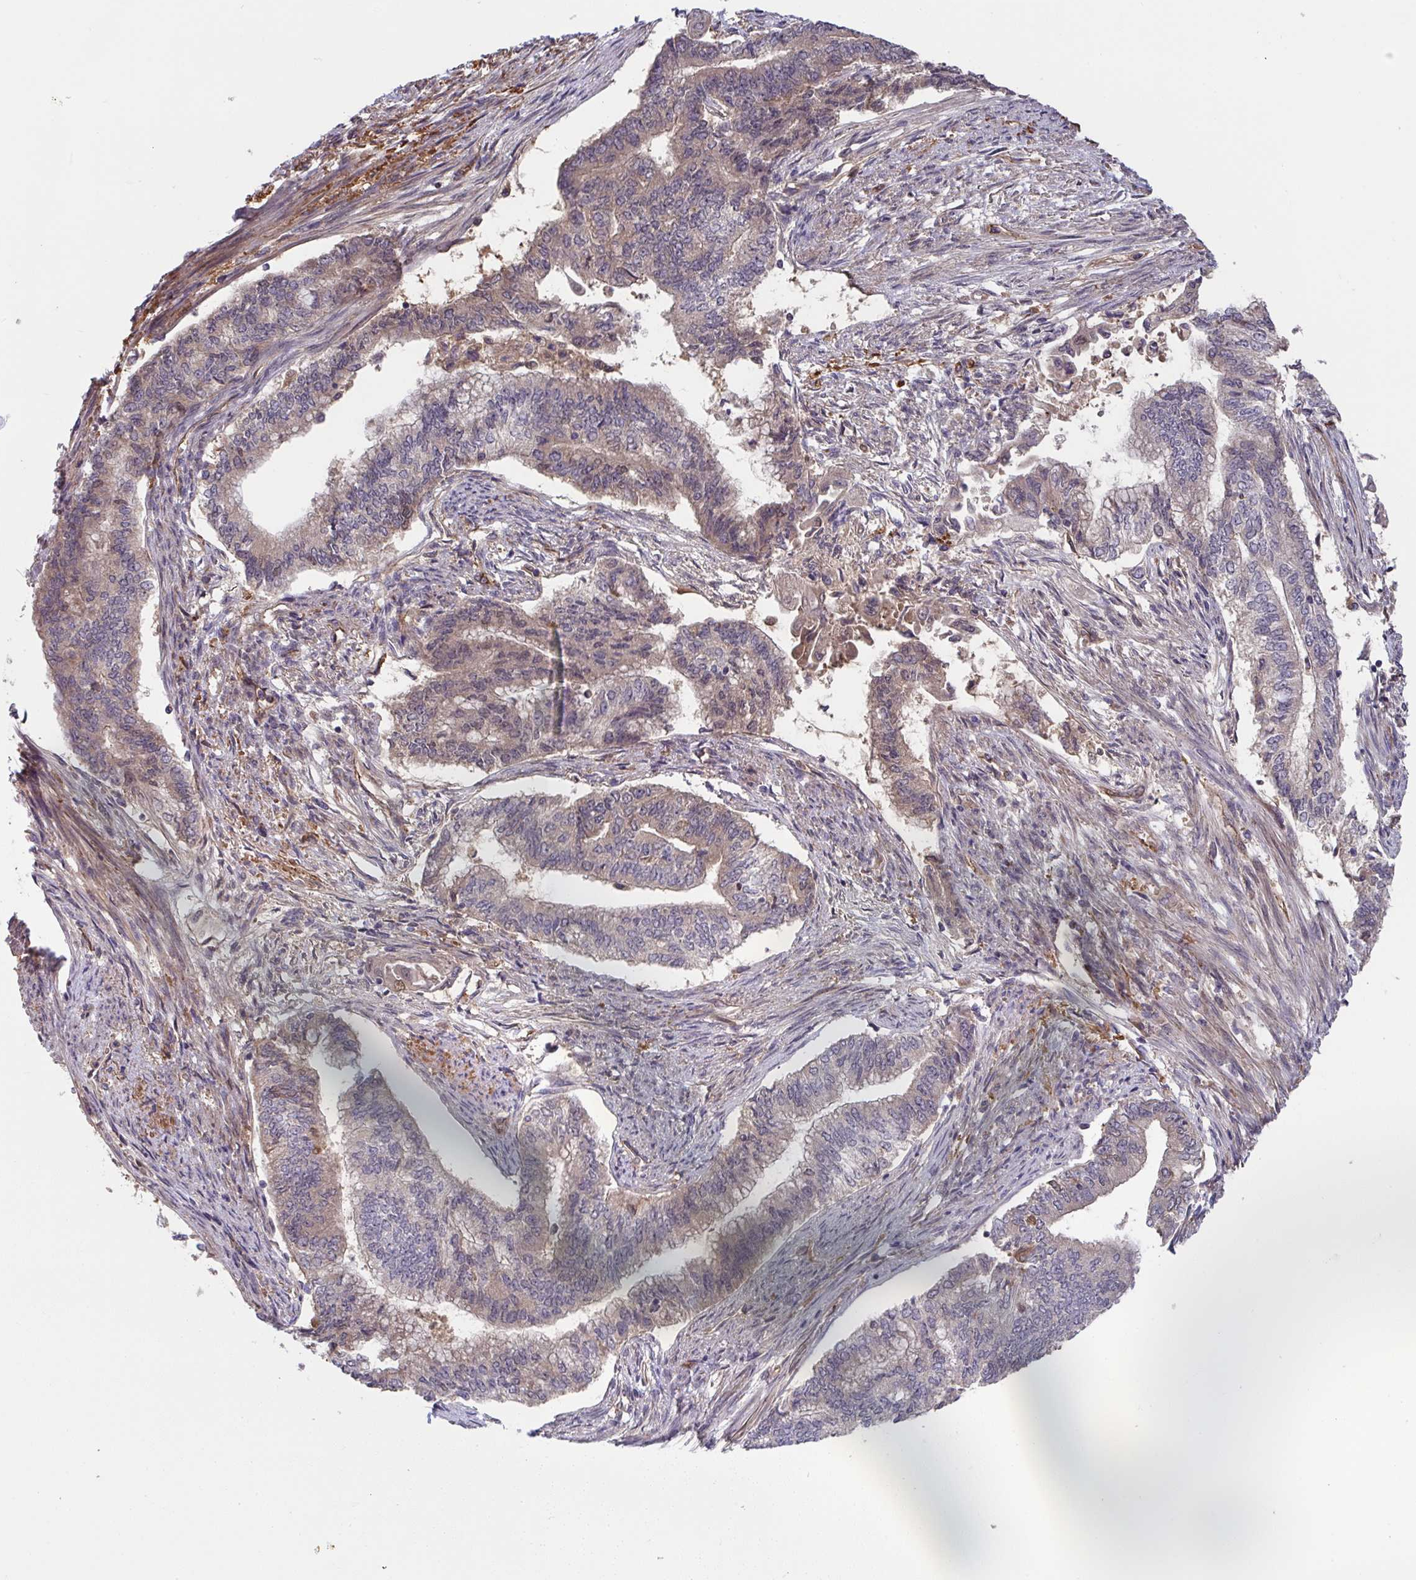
{"staining": {"intensity": "weak", "quantity": "<25%", "location": "cytoplasmic/membranous"}, "tissue": "endometrial cancer", "cell_type": "Tumor cells", "image_type": "cancer", "snomed": [{"axis": "morphology", "description": "Adenocarcinoma, NOS"}, {"axis": "topography", "description": "Endometrium"}], "caption": "This is an immunohistochemistry (IHC) micrograph of adenocarcinoma (endometrial). There is no positivity in tumor cells.", "gene": "TIGAR", "patient": {"sex": "female", "age": 65}}